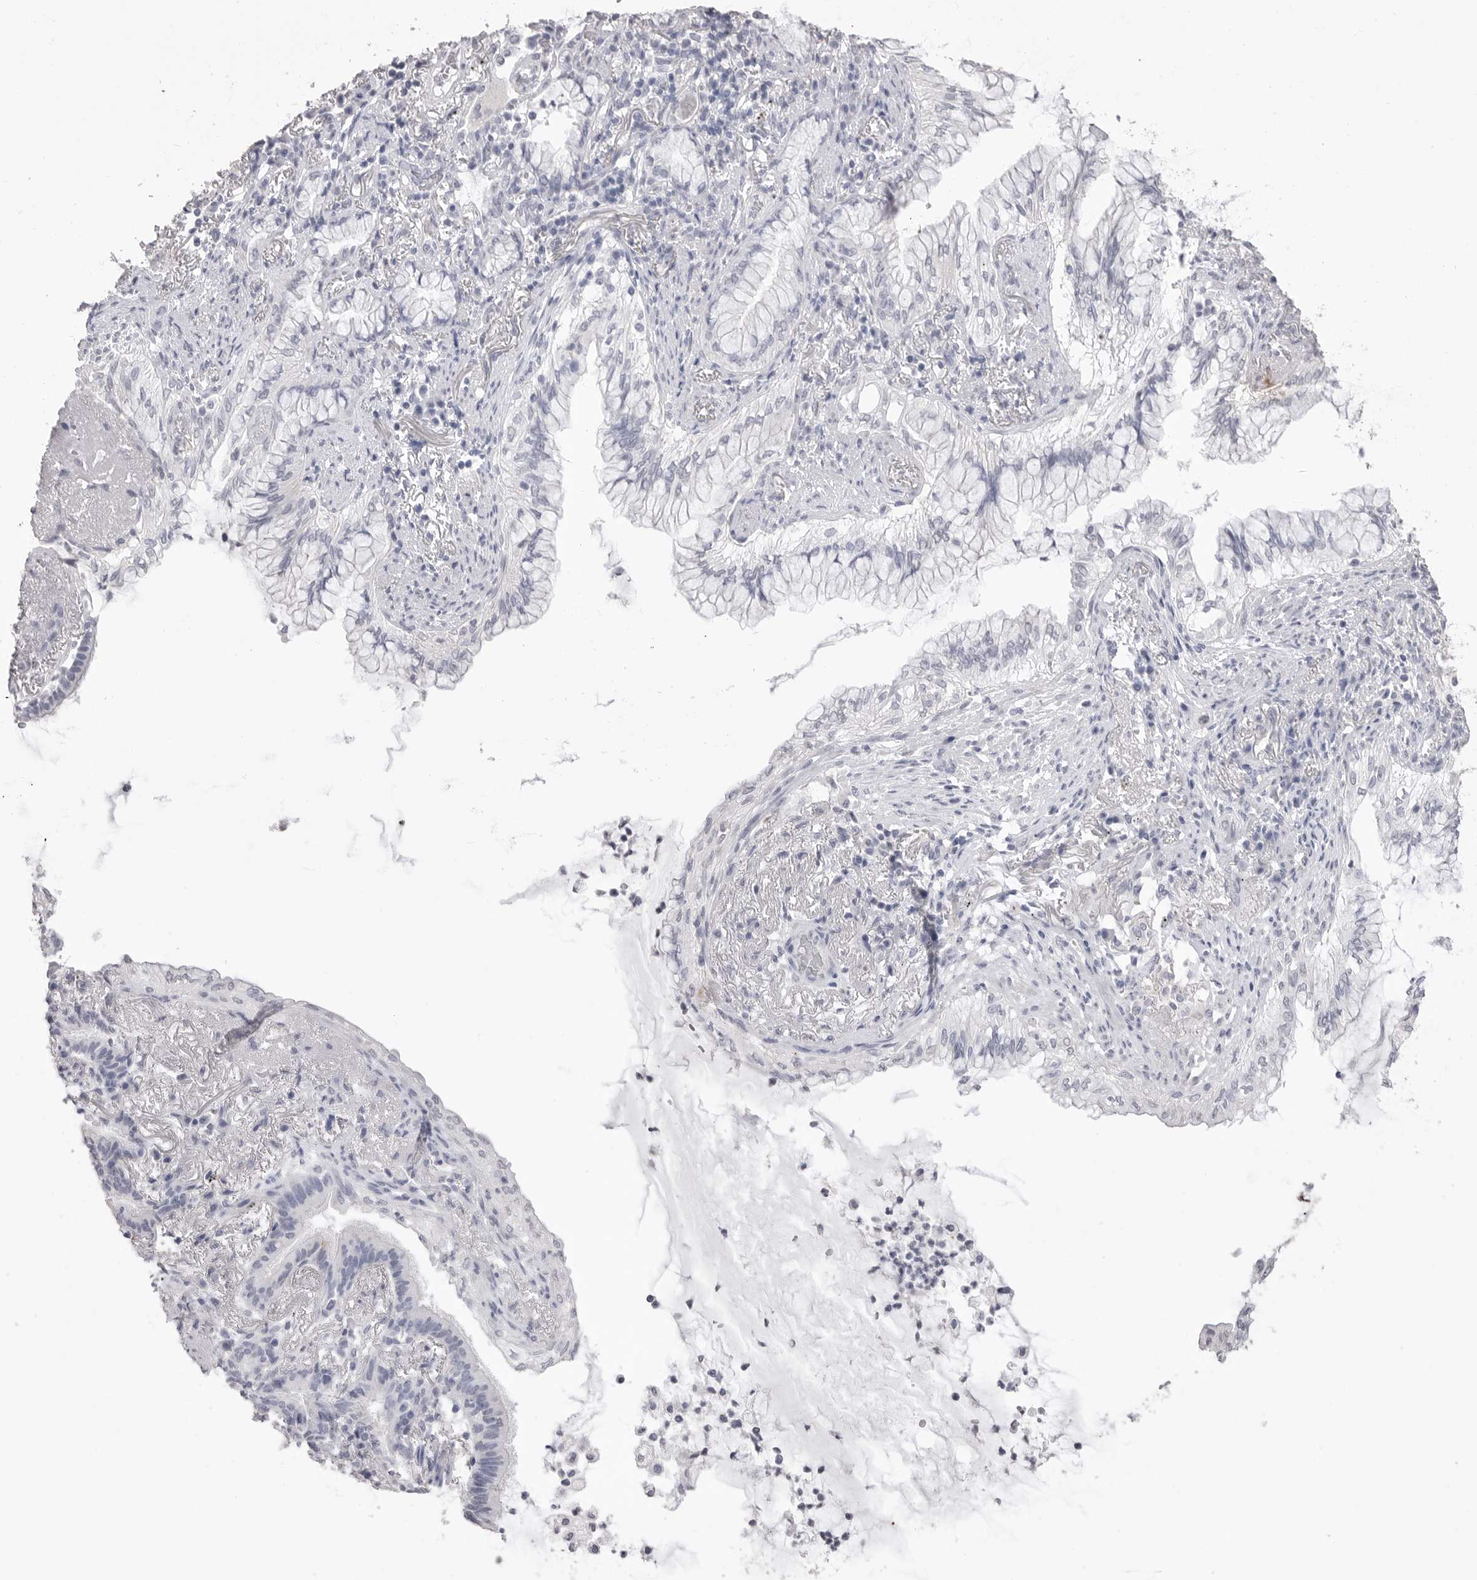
{"staining": {"intensity": "negative", "quantity": "none", "location": "none"}, "tissue": "lung cancer", "cell_type": "Tumor cells", "image_type": "cancer", "snomed": [{"axis": "morphology", "description": "Adenocarcinoma, NOS"}, {"axis": "topography", "description": "Lung"}], "caption": "Tumor cells are negative for brown protein staining in lung cancer.", "gene": "ICAM5", "patient": {"sex": "female", "age": 70}}